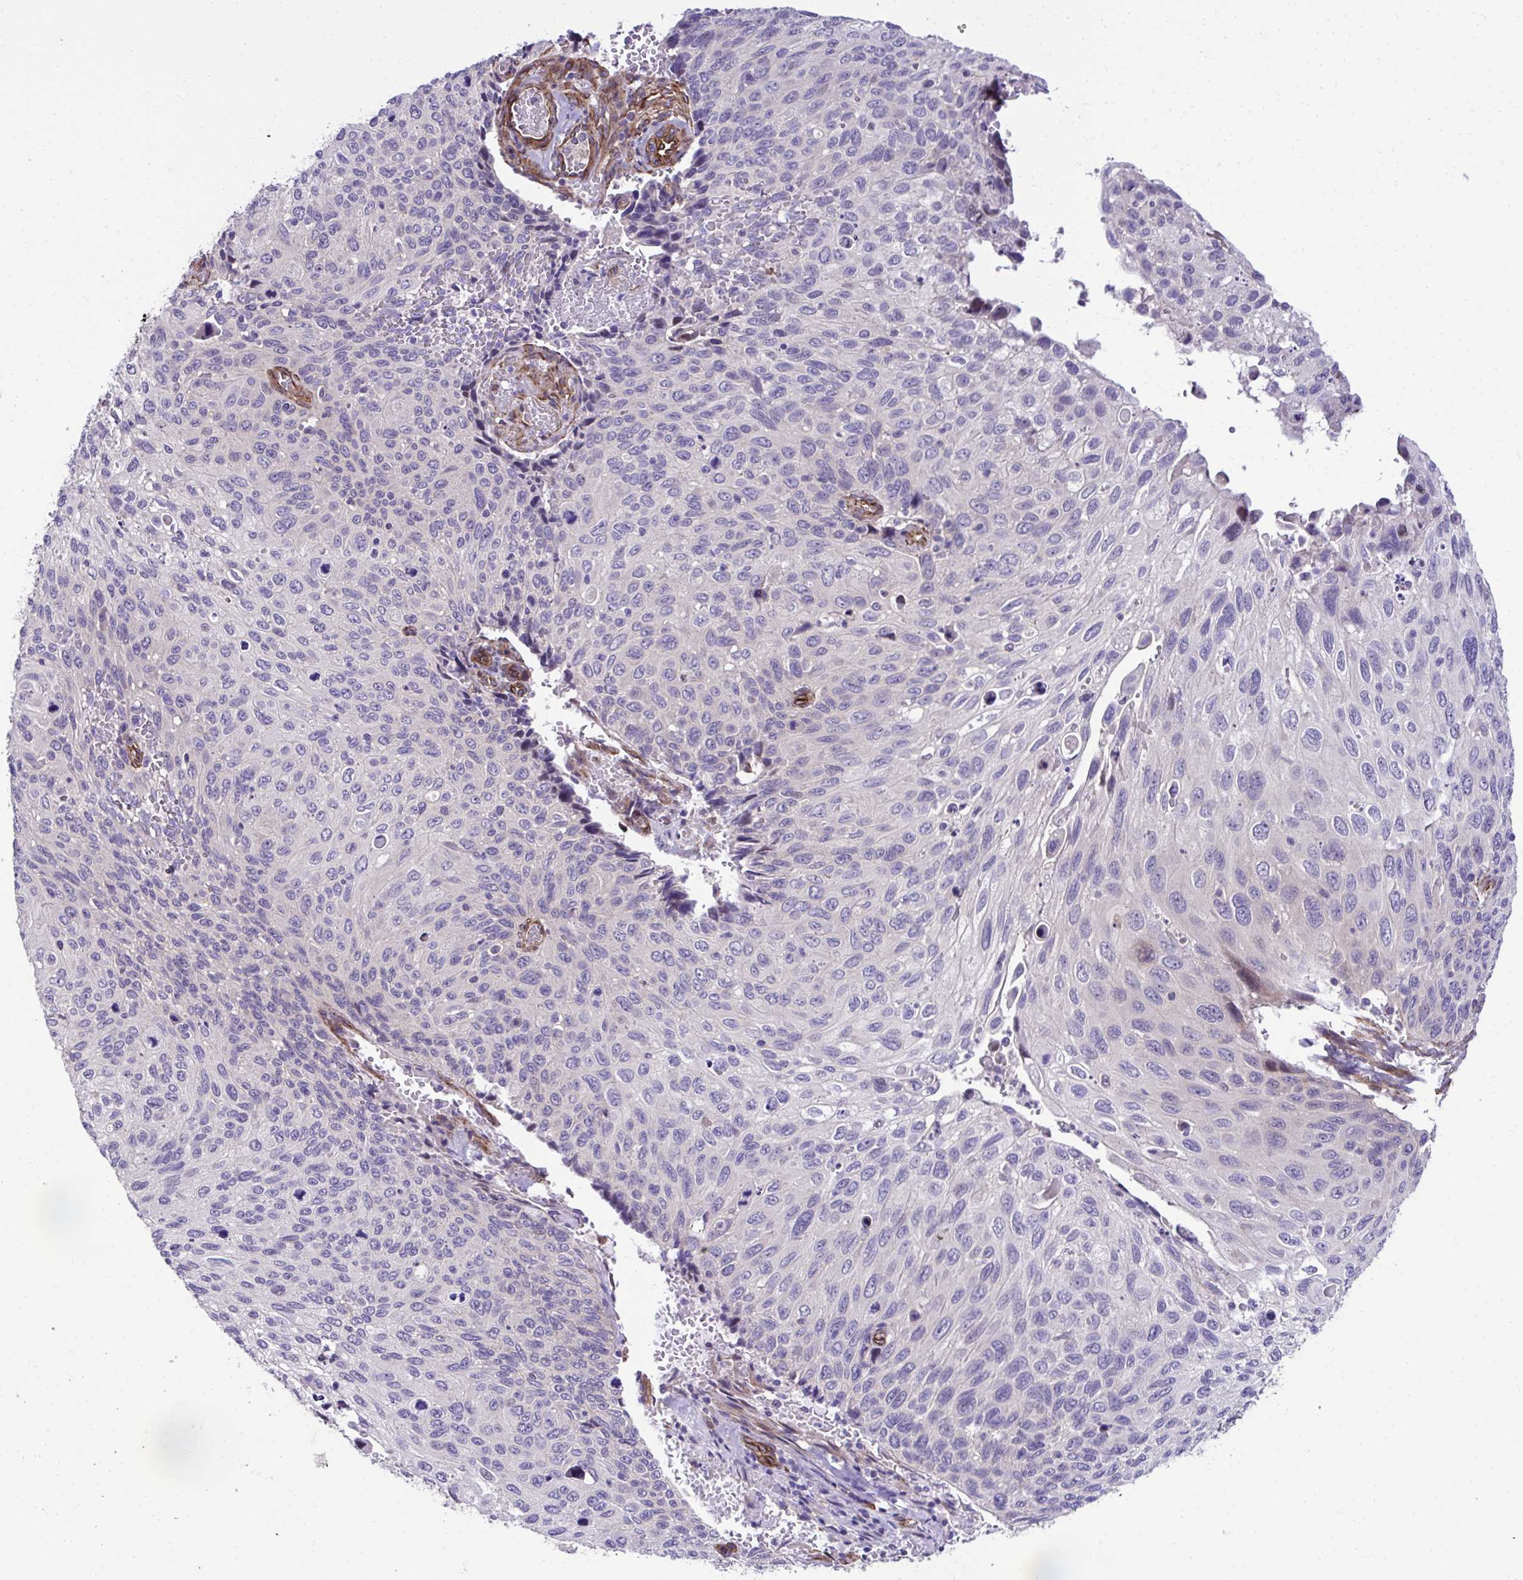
{"staining": {"intensity": "negative", "quantity": "none", "location": "none"}, "tissue": "cervical cancer", "cell_type": "Tumor cells", "image_type": "cancer", "snomed": [{"axis": "morphology", "description": "Squamous cell carcinoma, NOS"}, {"axis": "topography", "description": "Cervix"}], "caption": "High power microscopy micrograph of an immunohistochemistry (IHC) photomicrograph of cervical cancer, revealing no significant expression in tumor cells. (Stains: DAB (3,3'-diaminobenzidine) IHC with hematoxylin counter stain, Microscopy: brightfield microscopy at high magnification).", "gene": "TRIM52", "patient": {"sex": "female", "age": 70}}